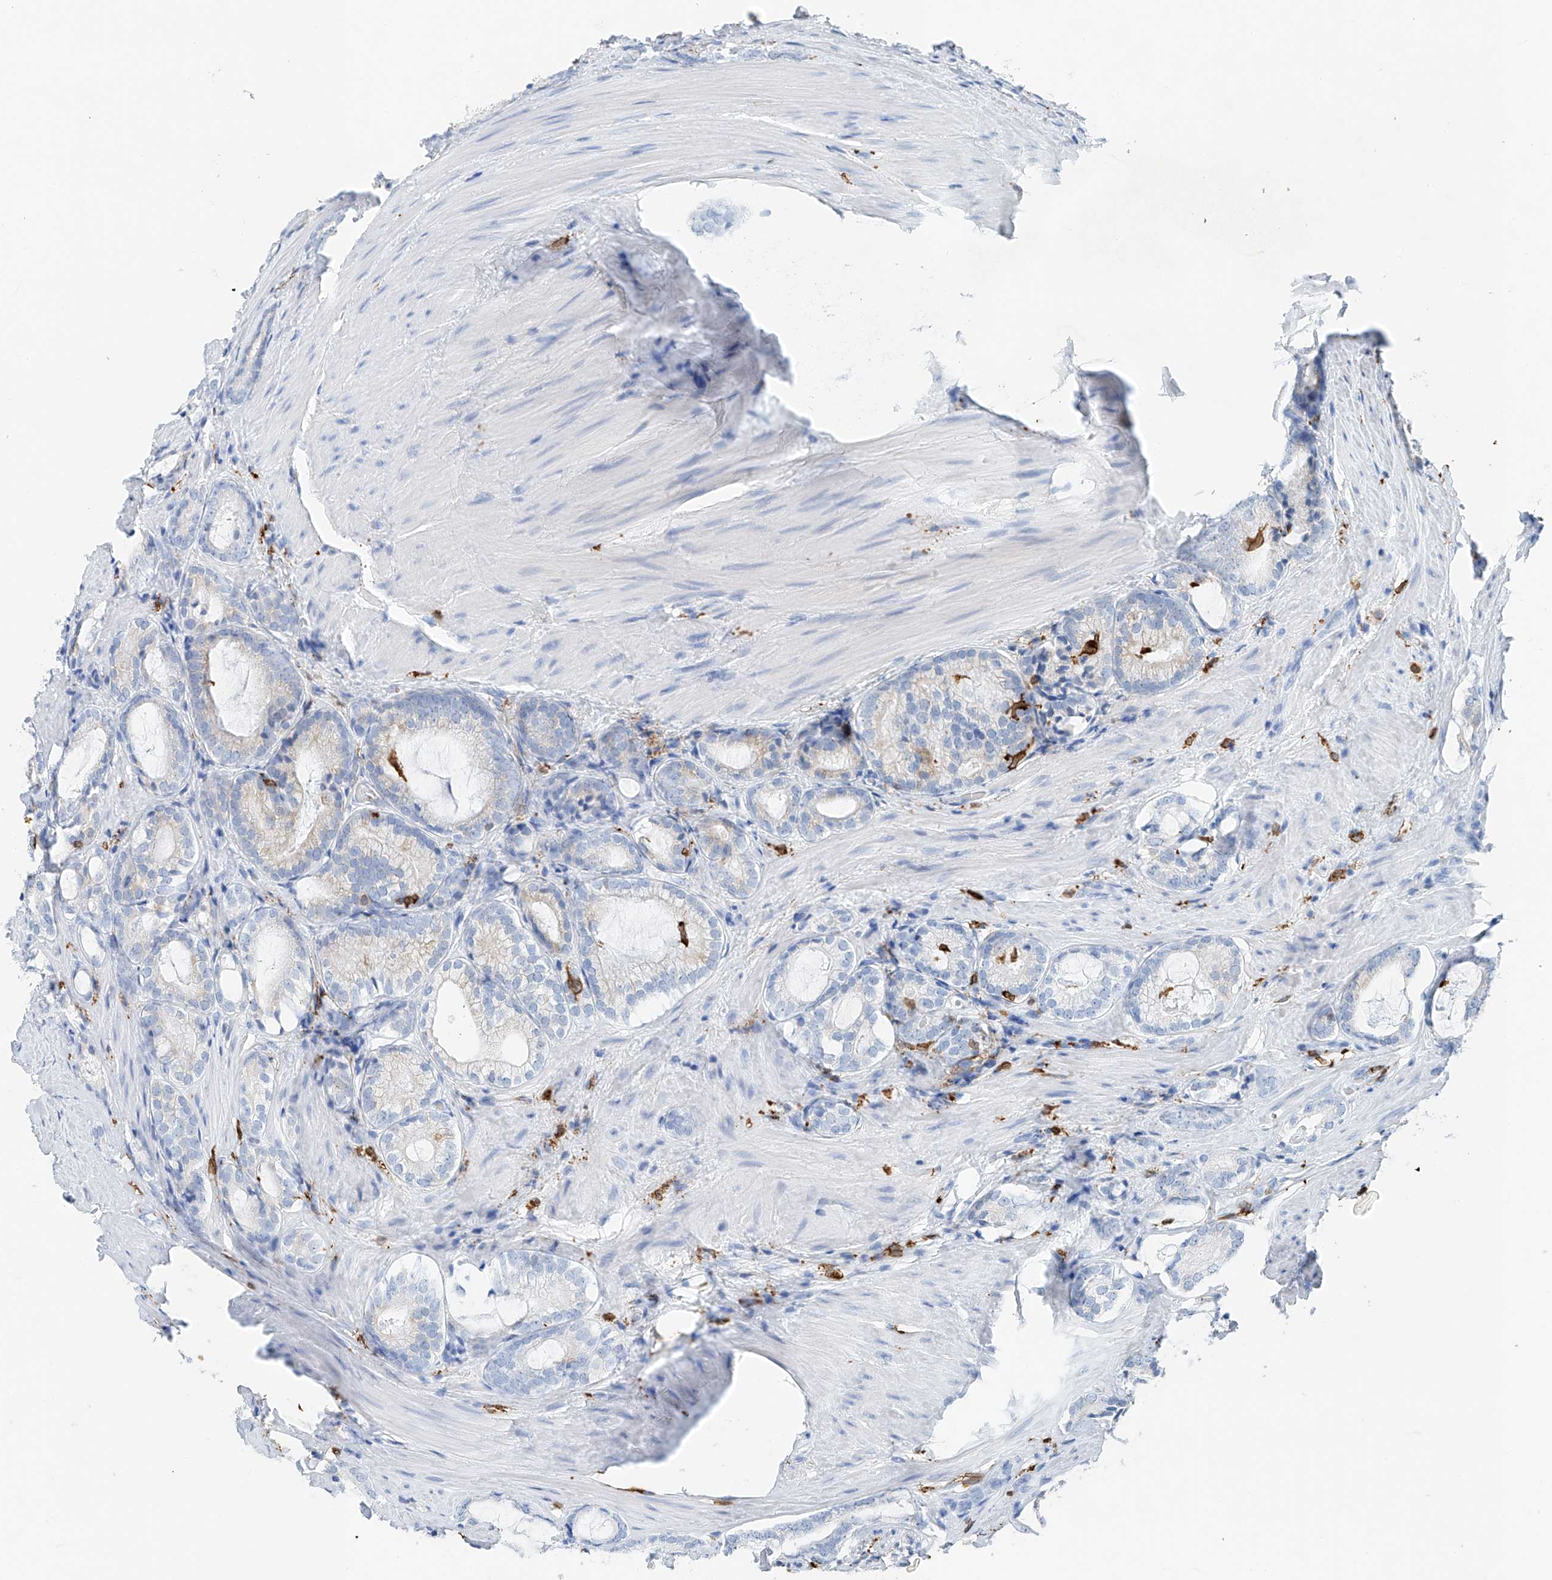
{"staining": {"intensity": "moderate", "quantity": "<25%", "location": "cytoplasmic/membranous"}, "tissue": "prostate cancer", "cell_type": "Tumor cells", "image_type": "cancer", "snomed": [{"axis": "morphology", "description": "Adenocarcinoma, High grade"}, {"axis": "topography", "description": "Prostate"}], "caption": "IHC (DAB) staining of human prostate cancer displays moderate cytoplasmic/membranous protein expression in approximately <25% of tumor cells.", "gene": "TBXAS1", "patient": {"sex": "male", "age": 63}}